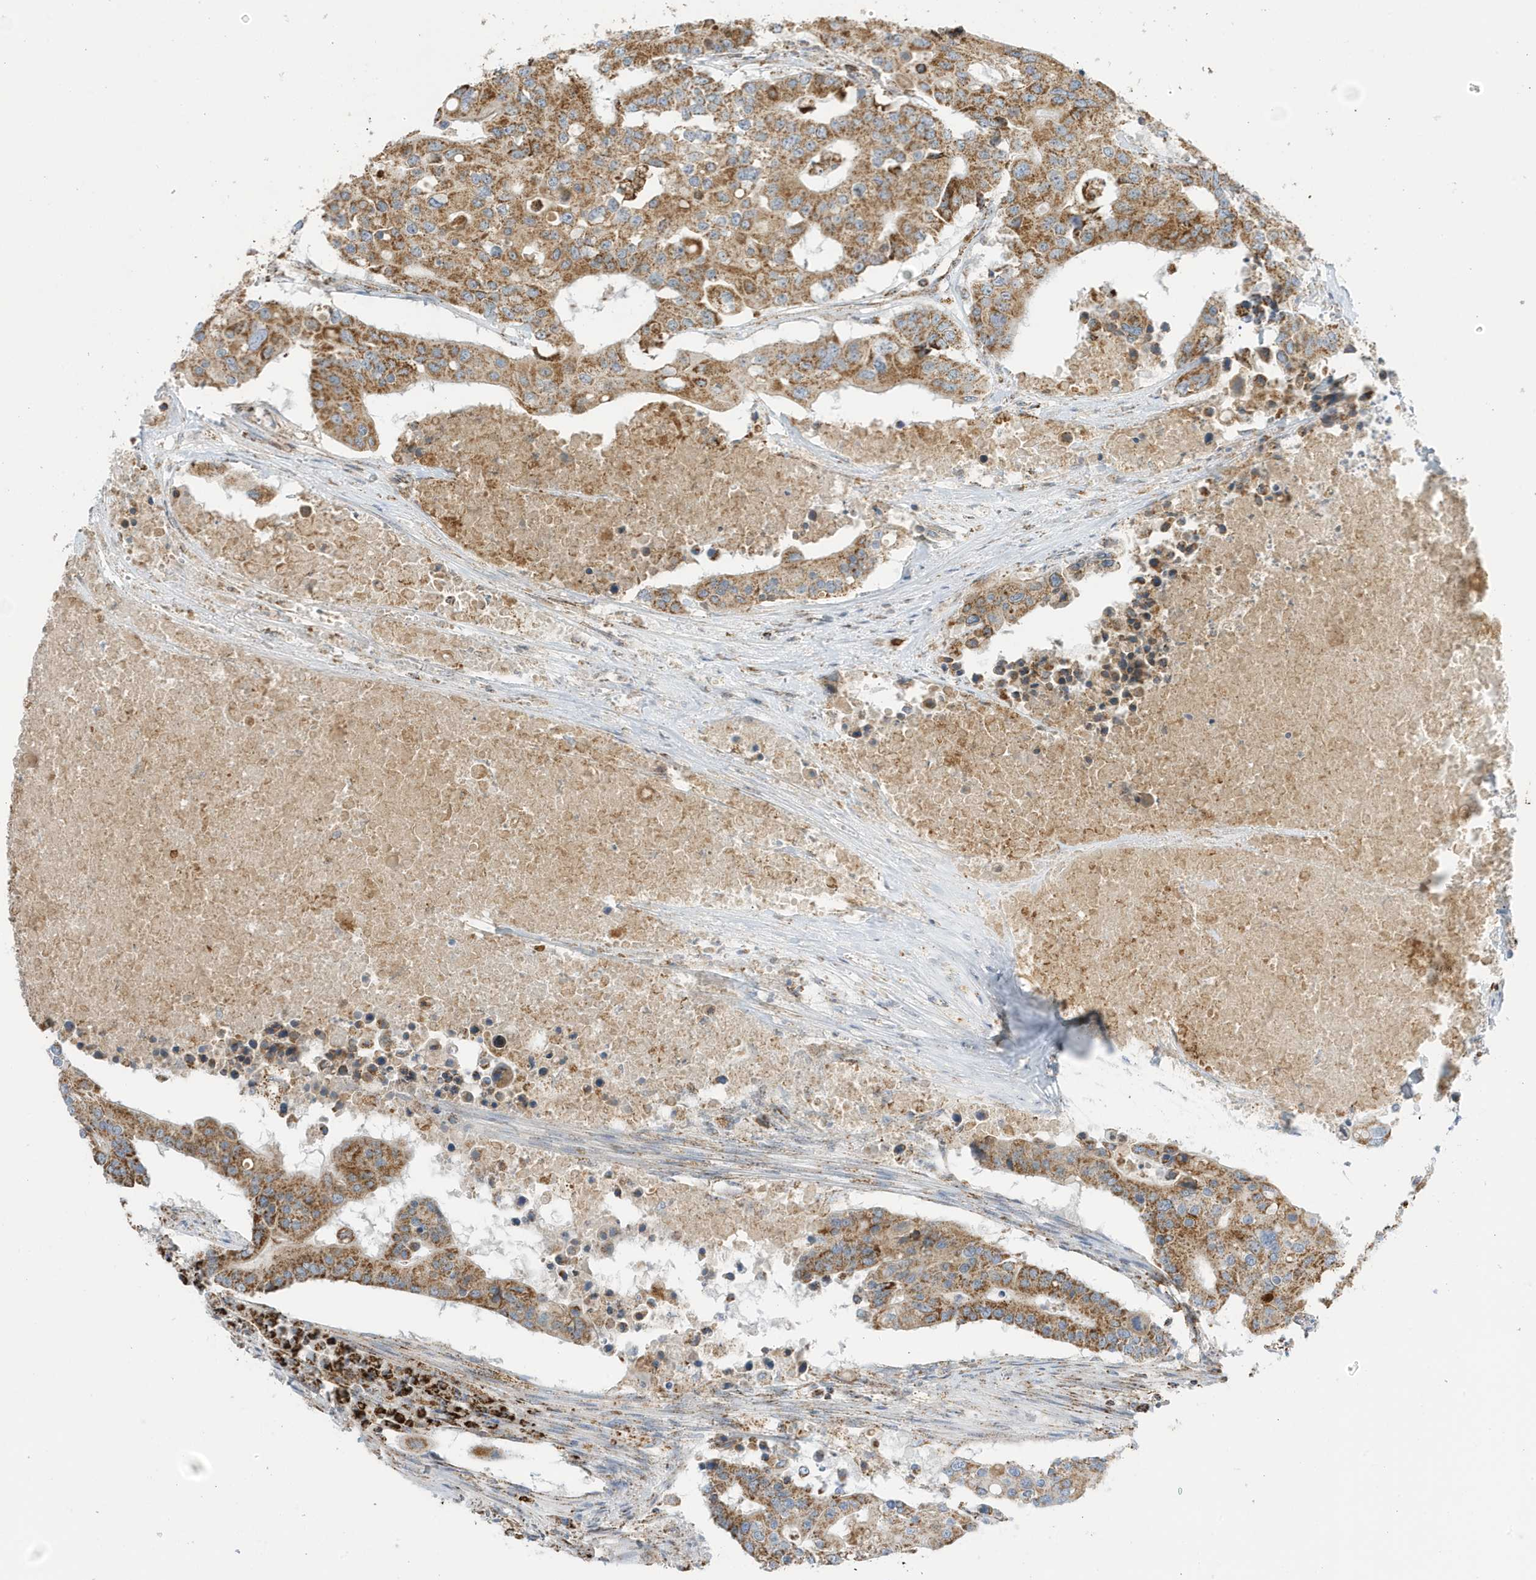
{"staining": {"intensity": "moderate", "quantity": ">75%", "location": "cytoplasmic/membranous"}, "tissue": "colorectal cancer", "cell_type": "Tumor cells", "image_type": "cancer", "snomed": [{"axis": "morphology", "description": "Adenocarcinoma, NOS"}, {"axis": "topography", "description": "Colon"}], "caption": "Colorectal cancer was stained to show a protein in brown. There is medium levels of moderate cytoplasmic/membranous expression in about >75% of tumor cells.", "gene": "ATP5ME", "patient": {"sex": "male", "age": 77}}